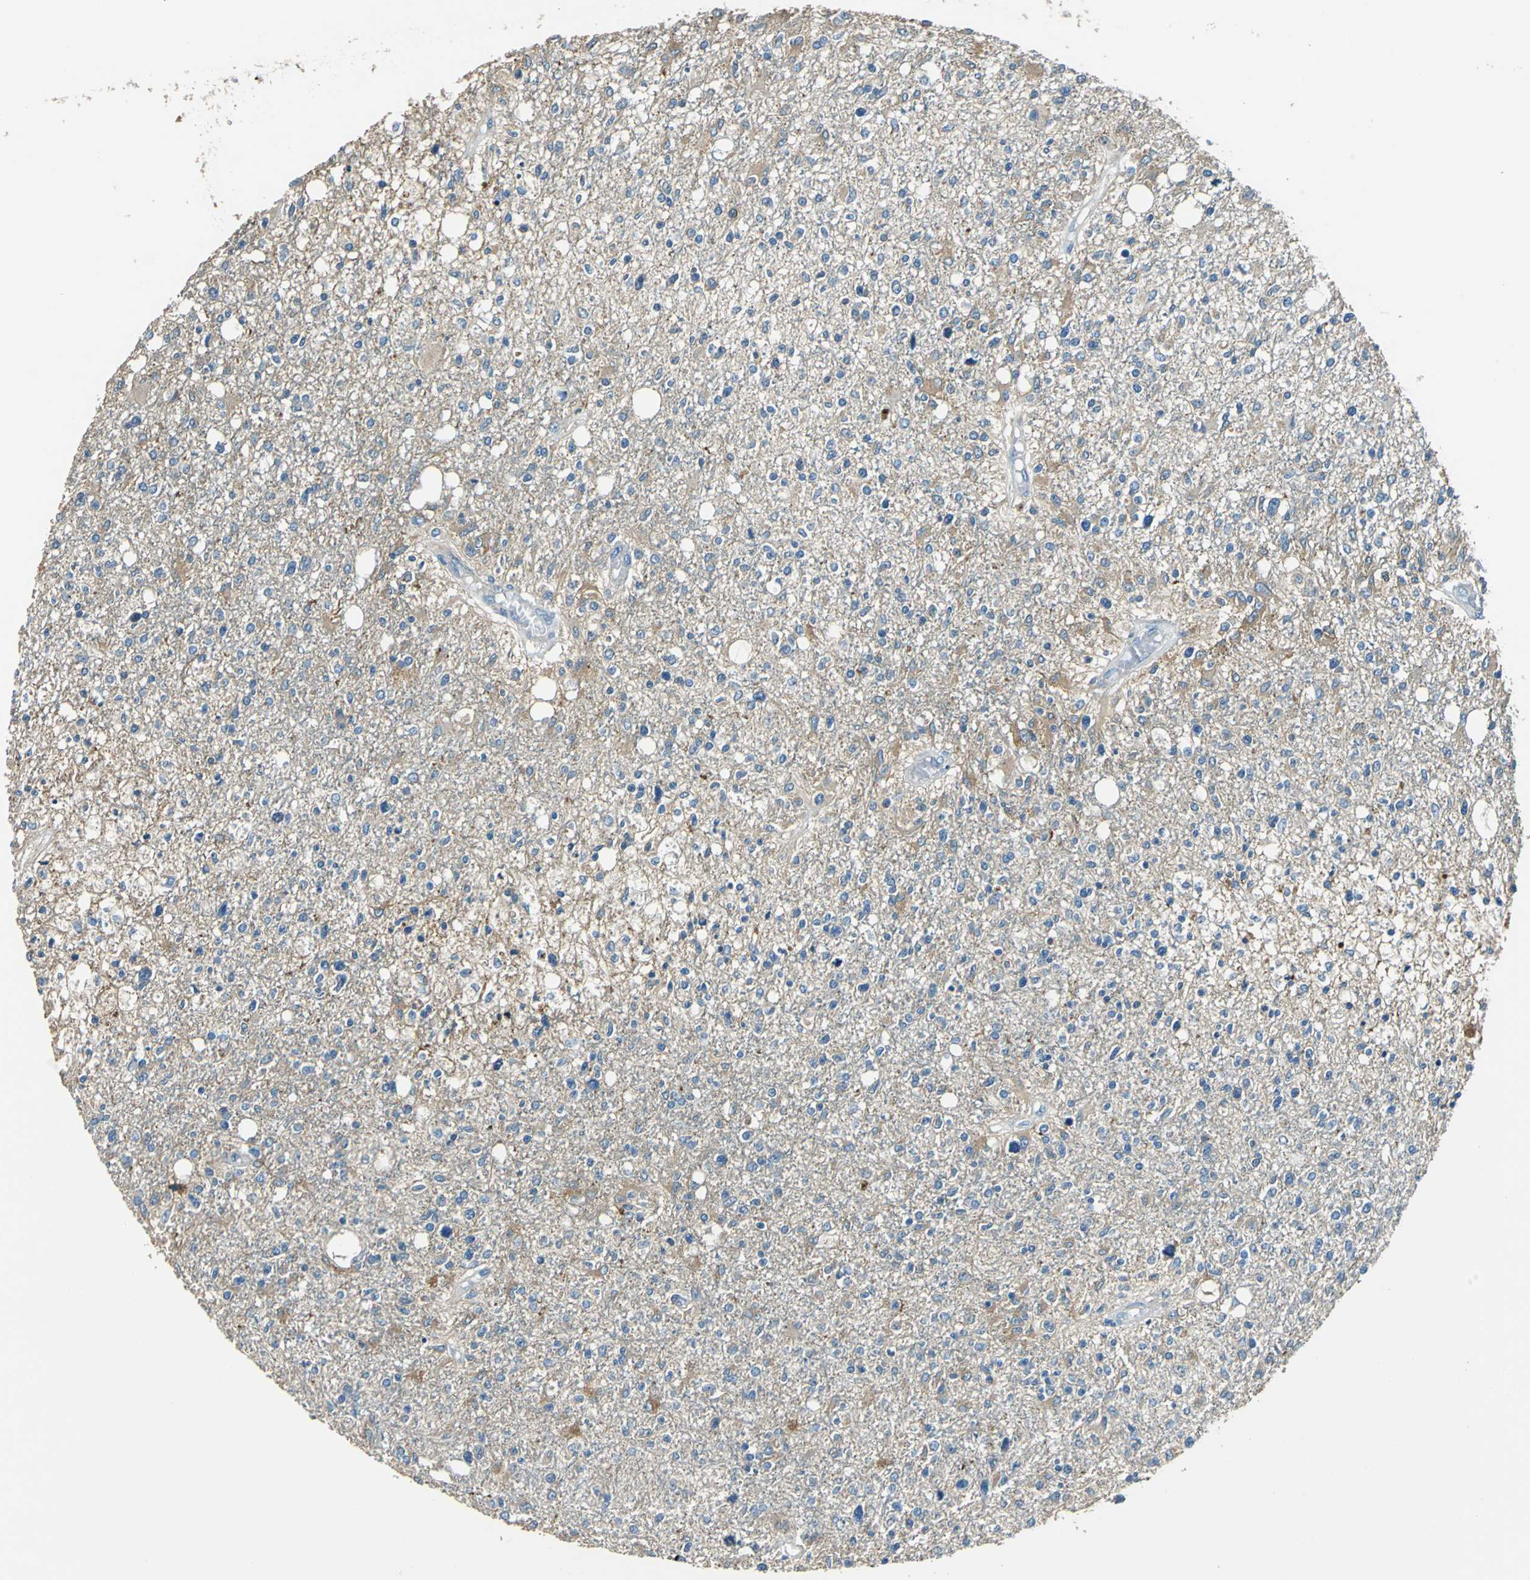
{"staining": {"intensity": "weak", "quantity": "25%-75%", "location": "cytoplasmic/membranous"}, "tissue": "glioma", "cell_type": "Tumor cells", "image_type": "cancer", "snomed": [{"axis": "morphology", "description": "Glioma, malignant, High grade"}, {"axis": "topography", "description": "Cerebral cortex"}], "caption": "High-power microscopy captured an immunohistochemistry (IHC) micrograph of glioma, revealing weak cytoplasmic/membranous positivity in approximately 25%-75% of tumor cells.", "gene": "PRKCA", "patient": {"sex": "male", "age": 76}}